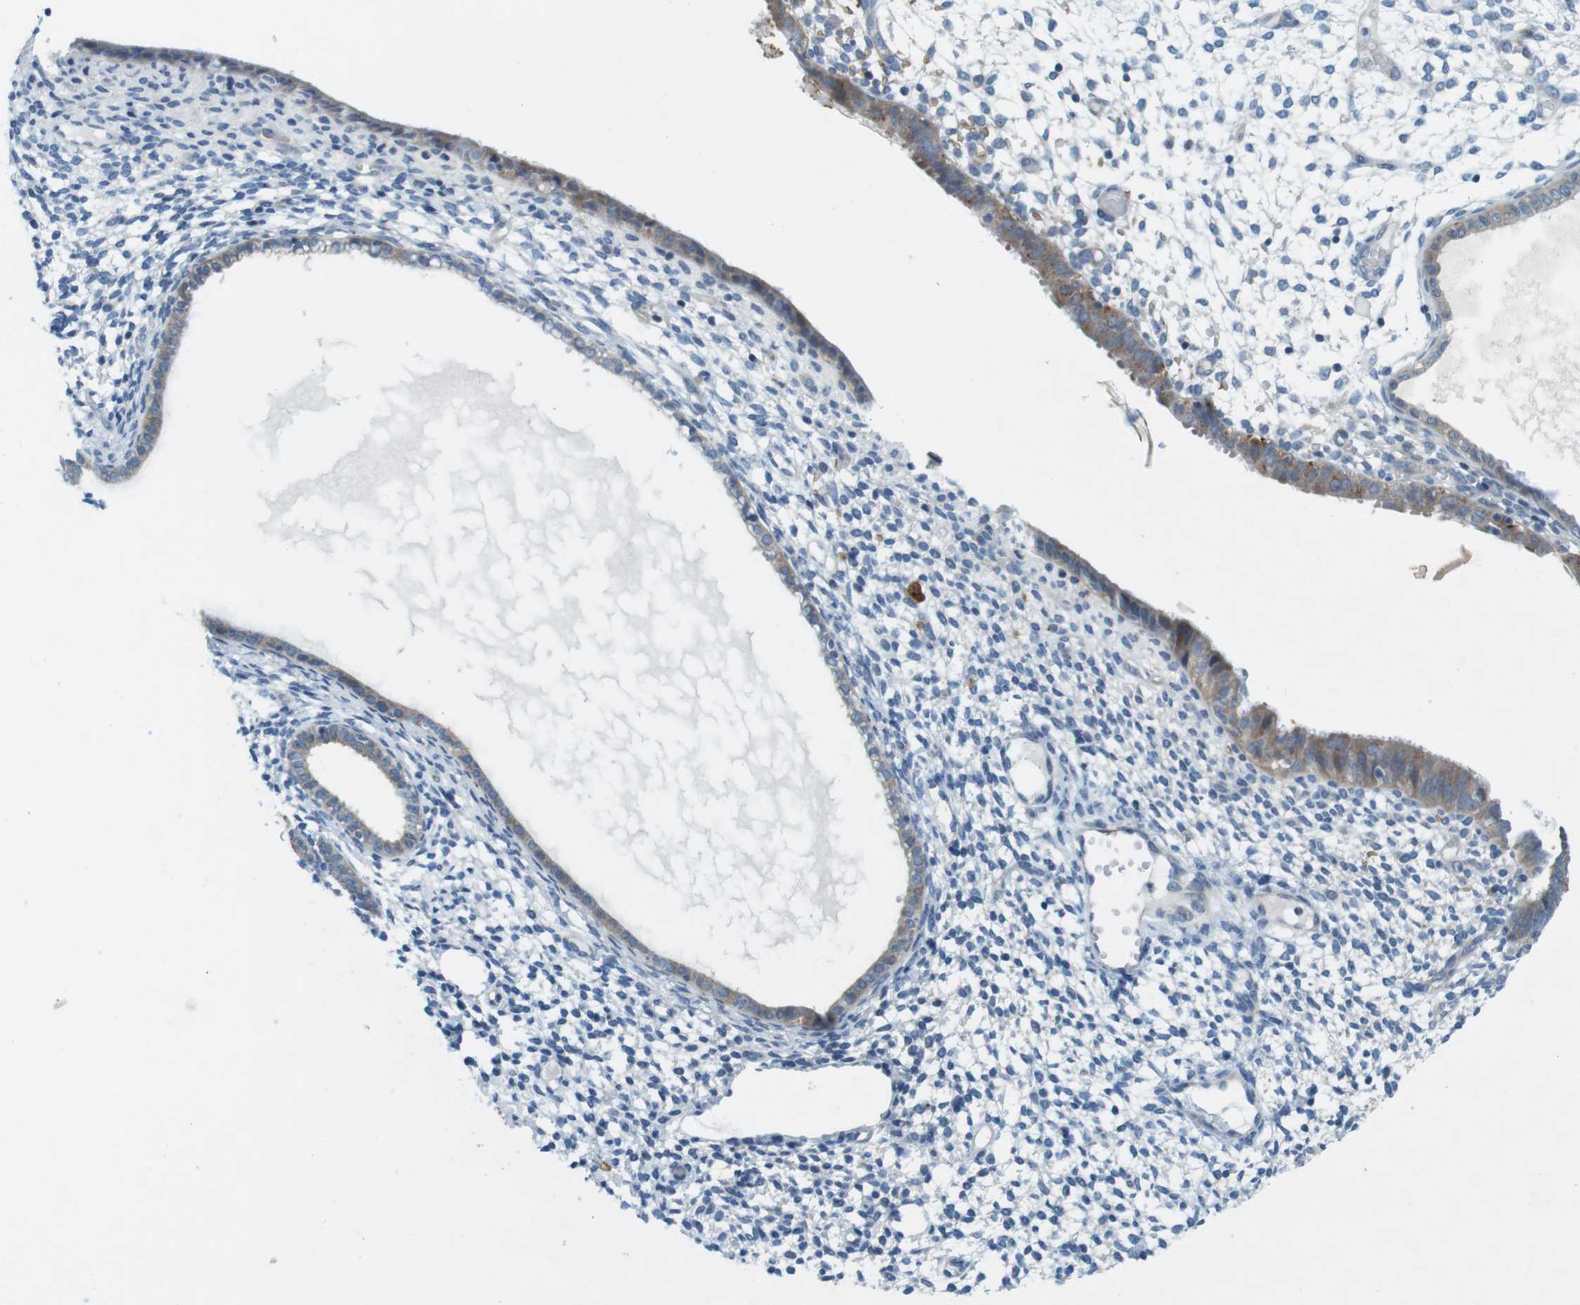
{"staining": {"intensity": "weak", "quantity": "<25%", "location": "cytoplasmic/membranous"}, "tissue": "endometrium", "cell_type": "Cells in endometrial stroma", "image_type": "normal", "snomed": [{"axis": "morphology", "description": "Normal tissue, NOS"}, {"axis": "topography", "description": "Endometrium"}], "caption": "Cells in endometrial stroma are negative for brown protein staining in normal endometrium. (Brightfield microscopy of DAB (3,3'-diaminobenzidine) IHC at high magnification).", "gene": "TYW1", "patient": {"sex": "female", "age": 61}}